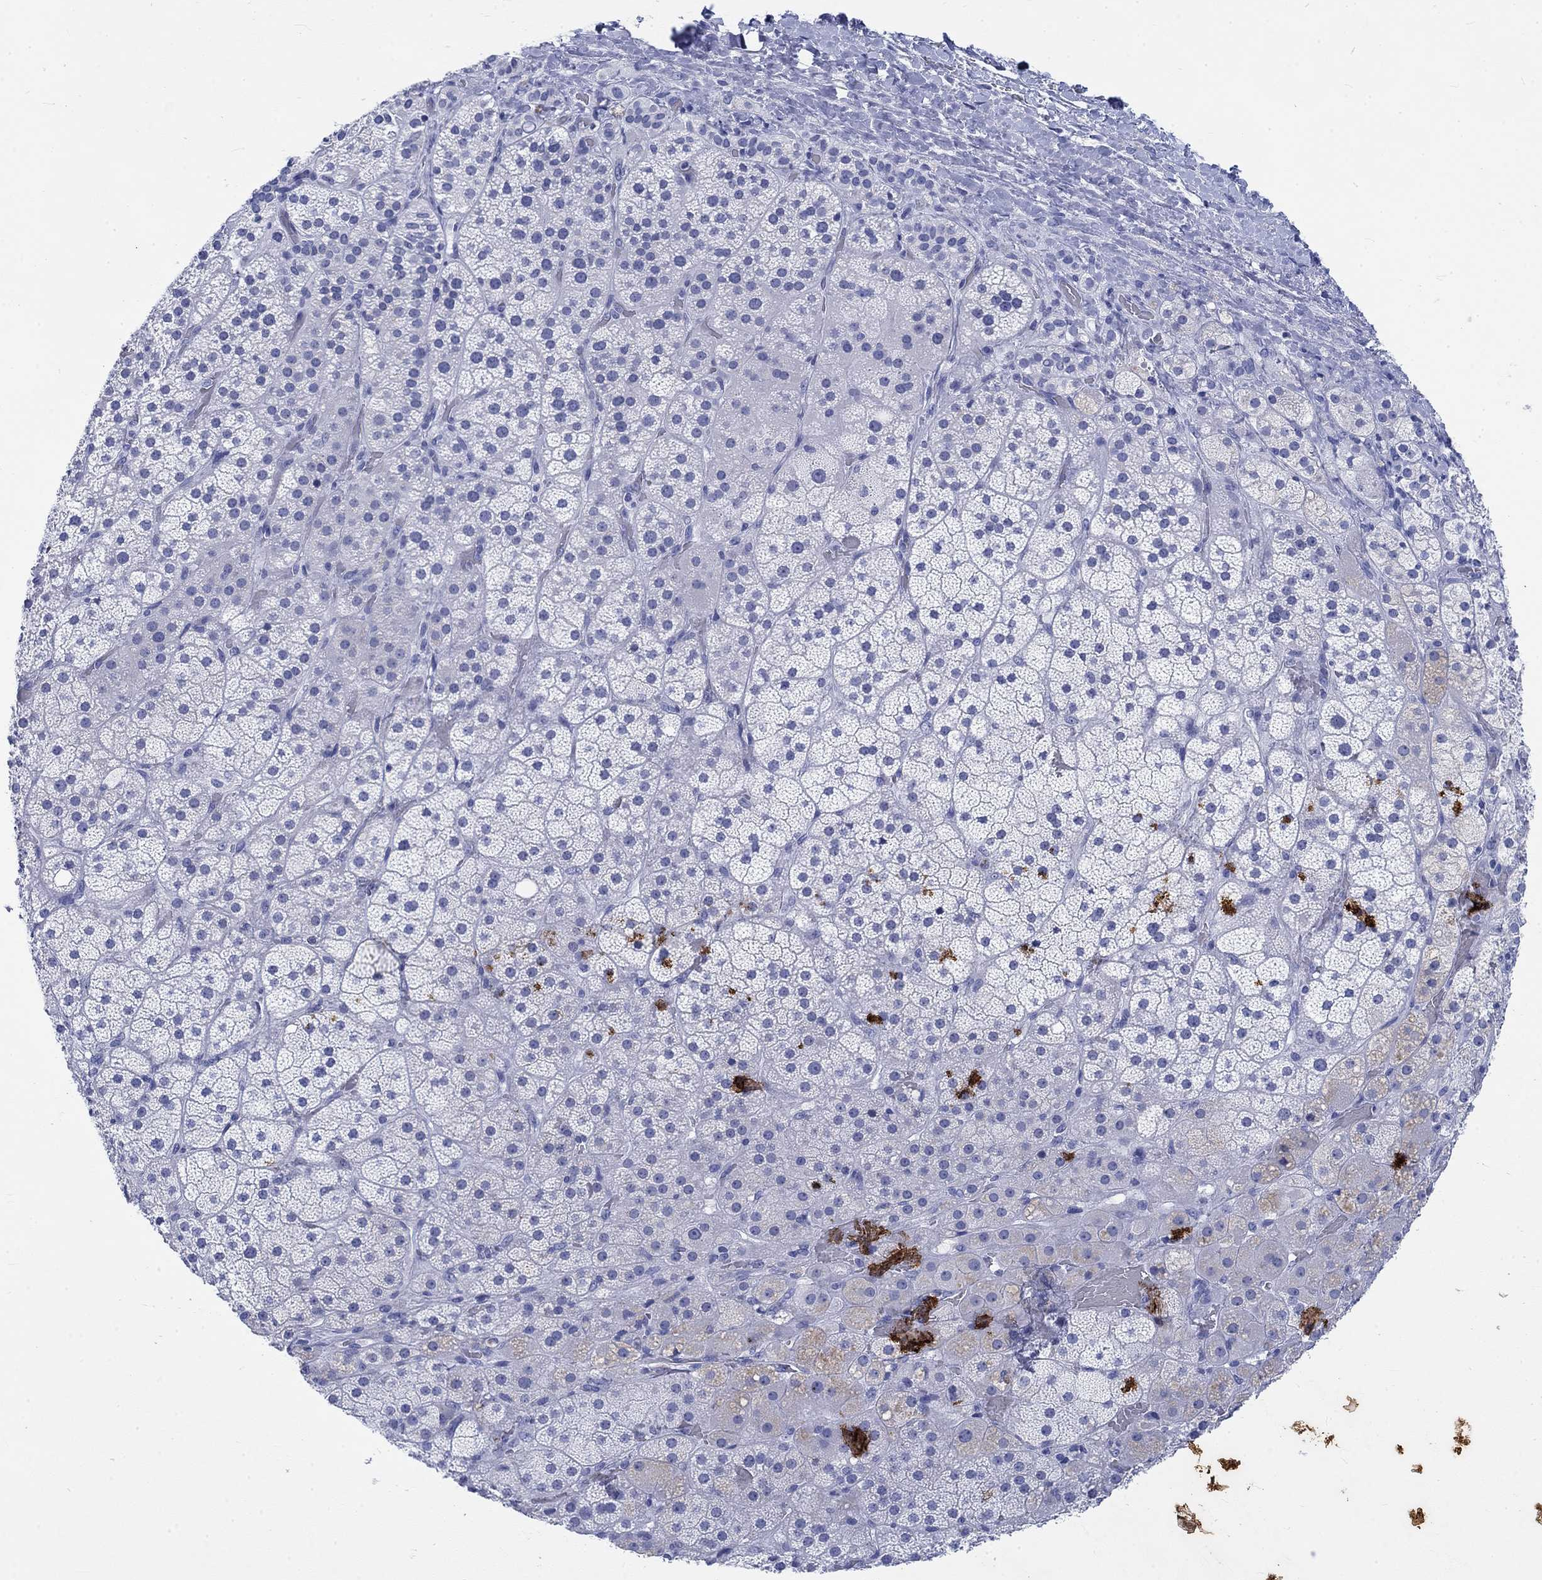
{"staining": {"intensity": "negative", "quantity": "none", "location": "none"}, "tissue": "adrenal gland", "cell_type": "Glandular cells", "image_type": "normal", "snomed": [{"axis": "morphology", "description": "Normal tissue, NOS"}, {"axis": "topography", "description": "Adrenal gland"}], "caption": "IHC of normal adrenal gland reveals no positivity in glandular cells.", "gene": "KRT76", "patient": {"sex": "male", "age": 57}}